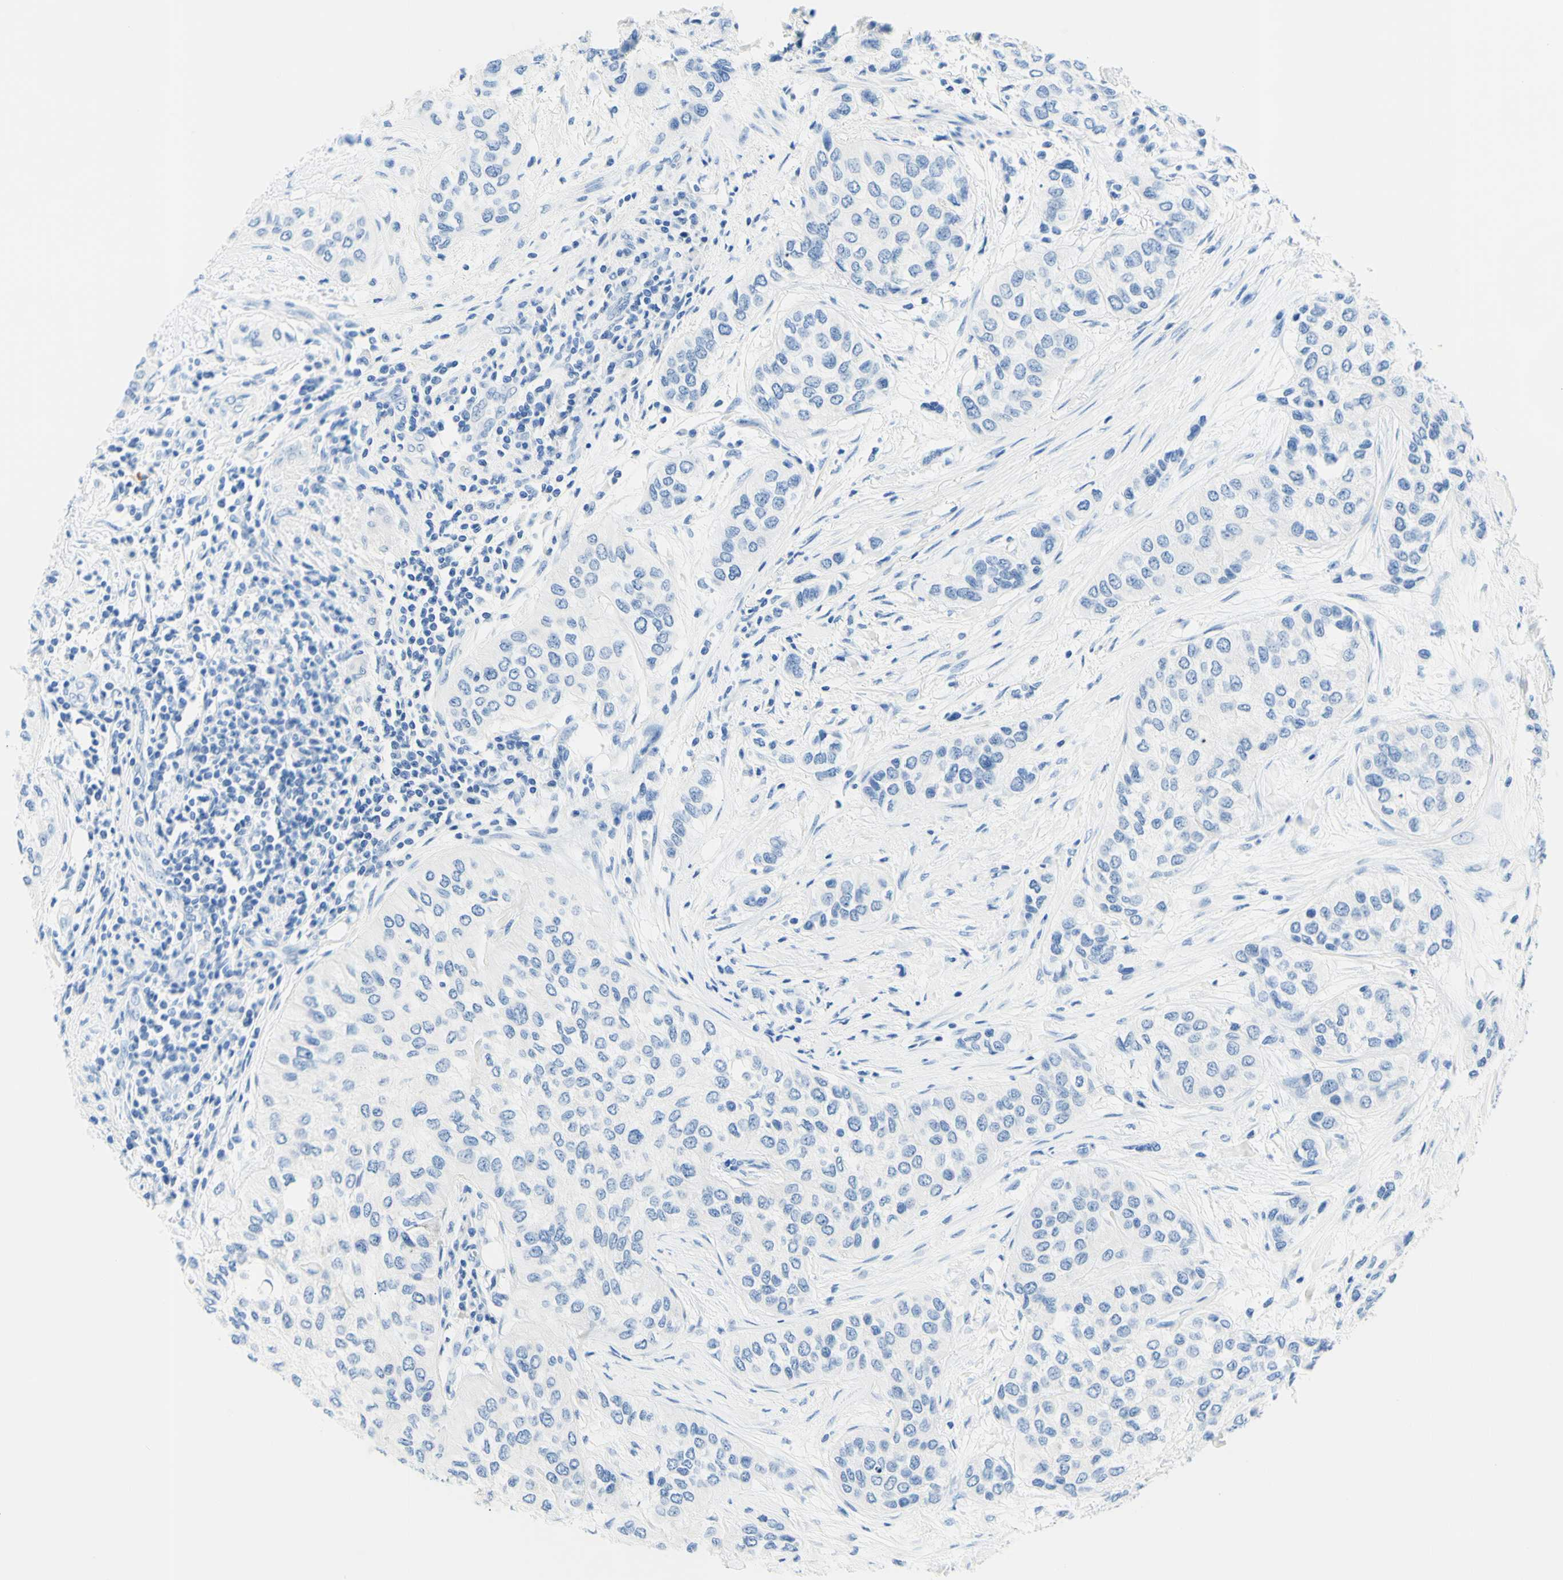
{"staining": {"intensity": "negative", "quantity": "none", "location": "none"}, "tissue": "urothelial cancer", "cell_type": "Tumor cells", "image_type": "cancer", "snomed": [{"axis": "morphology", "description": "Urothelial carcinoma, High grade"}, {"axis": "topography", "description": "Urinary bladder"}], "caption": "Human high-grade urothelial carcinoma stained for a protein using IHC displays no staining in tumor cells.", "gene": "MYH2", "patient": {"sex": "female", "age": 56}}